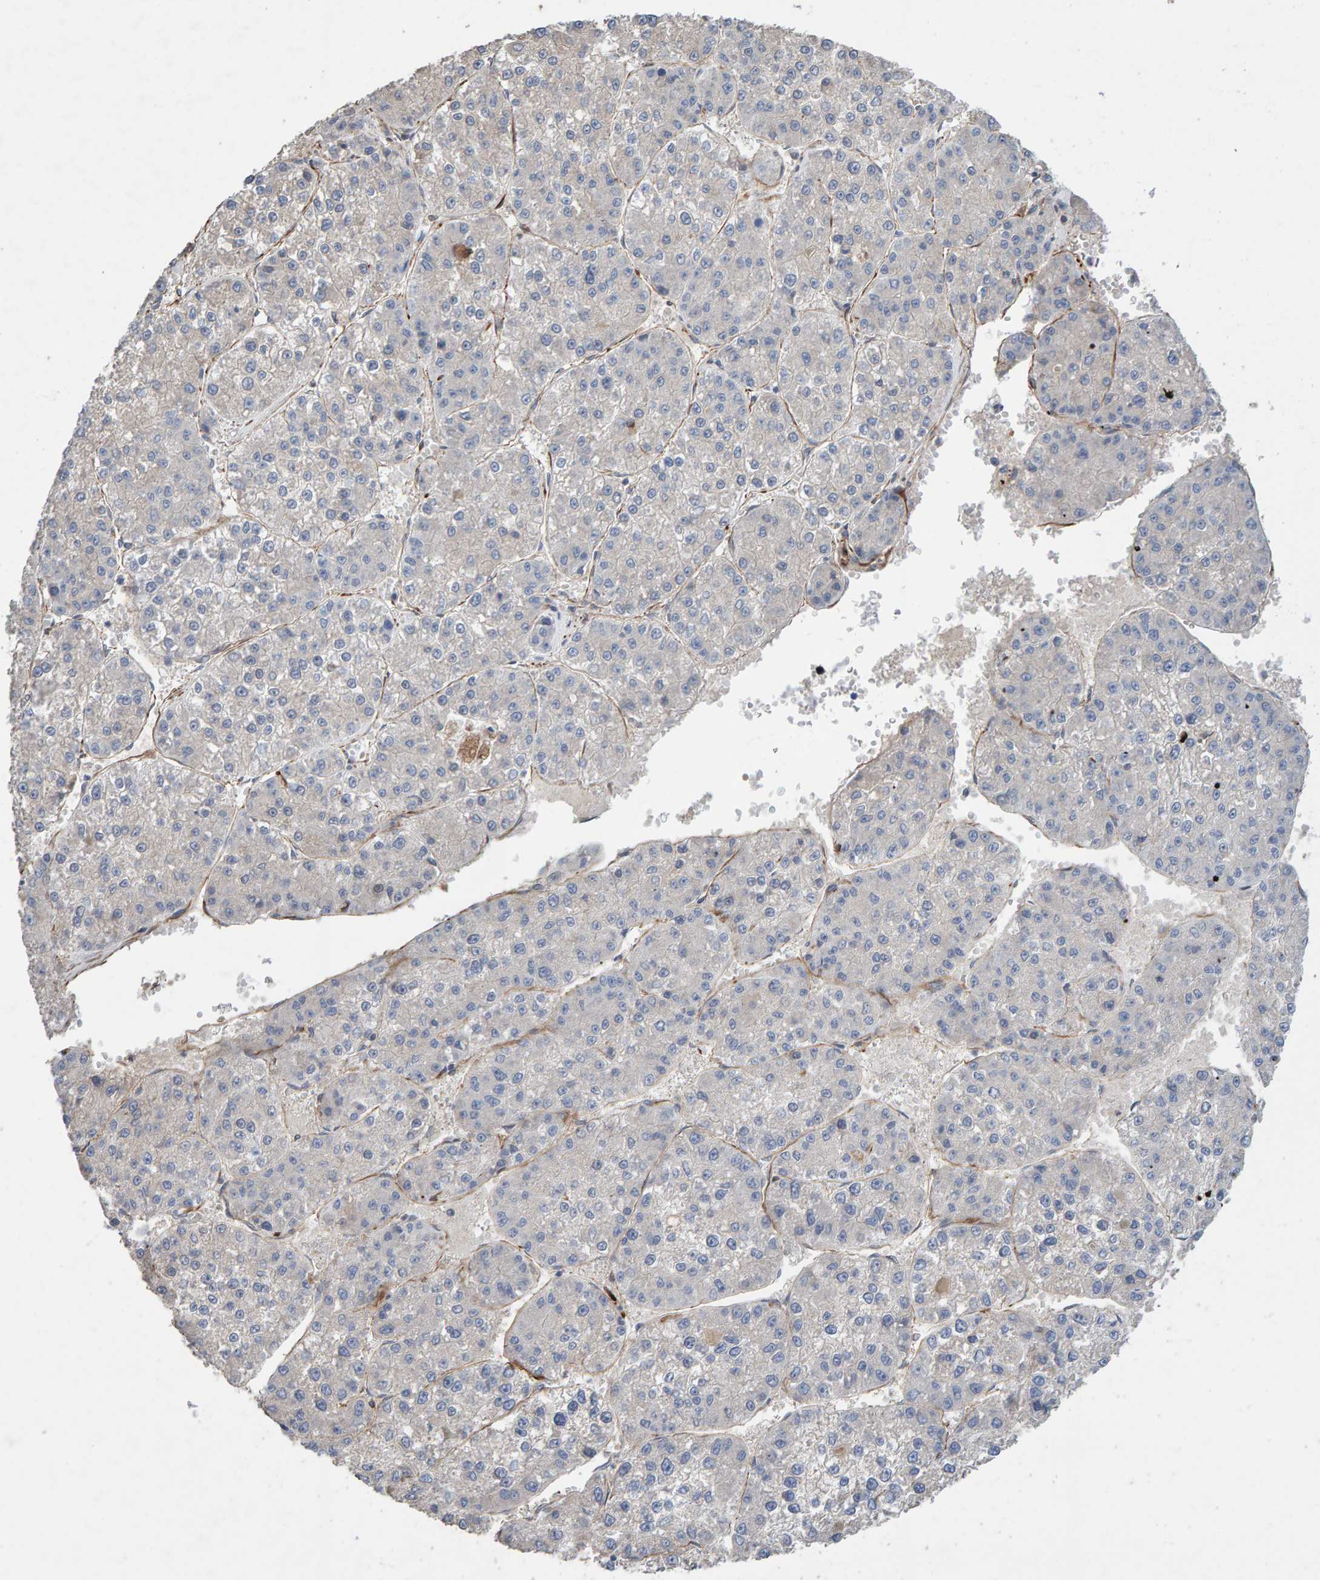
{"staining": {"intensity": "negative", "quantity": "none", "location": "none"}, "tissue": "liver cancer", "cell_type": "Tumor cells", "image_type": "cancer", "snomed": [{"axis": "morphology", "description": "Carcinoma, Hepatocellular, NOS"}, {"axis": "topography", "description": "Liver"}], "caption": "An immunohistochemistry (IHC) histopathology image of liver hepatocellular carcinoma is shown. There is no staining in tumor cells of liver hepatocellular carcinoma.", "gene": "ZNF347", "patient": {"sex": "female", "age": 73}}